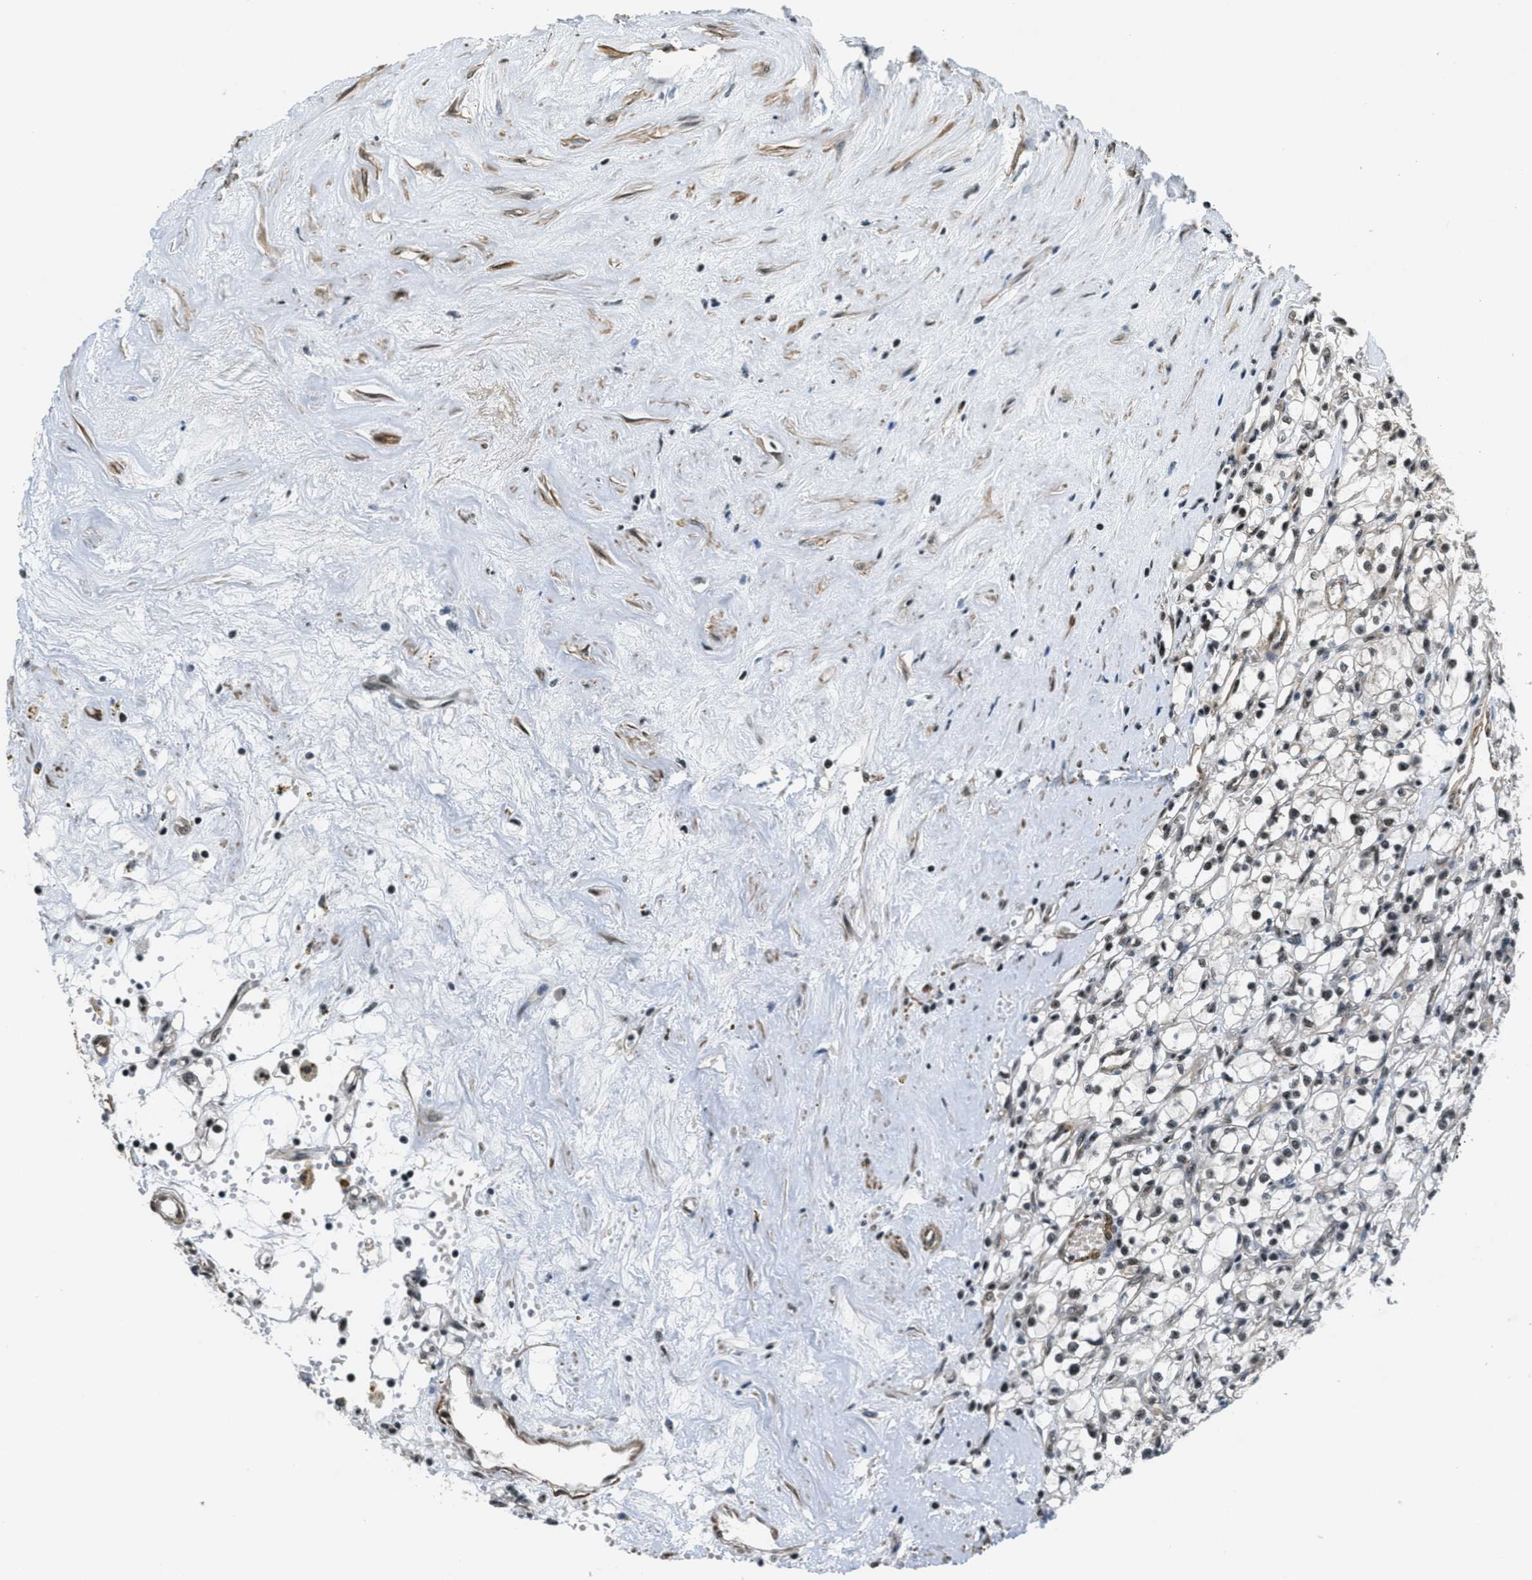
{"staining": {"intensity": "moderate", "quantity": ">75%", "location": "nuclear"}, "tissue": "renal cancer", "cell_type": "Tumor cells", "image_type": "cancer", "snomed": [{"axis": "morphology", "description": "Adenocarcinoma, NOS"}, {"axis": "topography", "description": "Kidney"}], "caption": "Renal adenocarcinoma stained for a protein exhibits moderate nuclear positivity in tumor cells. (DAB = brown stain, brightfield microscopy at high magnification).", "gene": "CFAP36", "patient": {"sex": "male", "age": 56}}